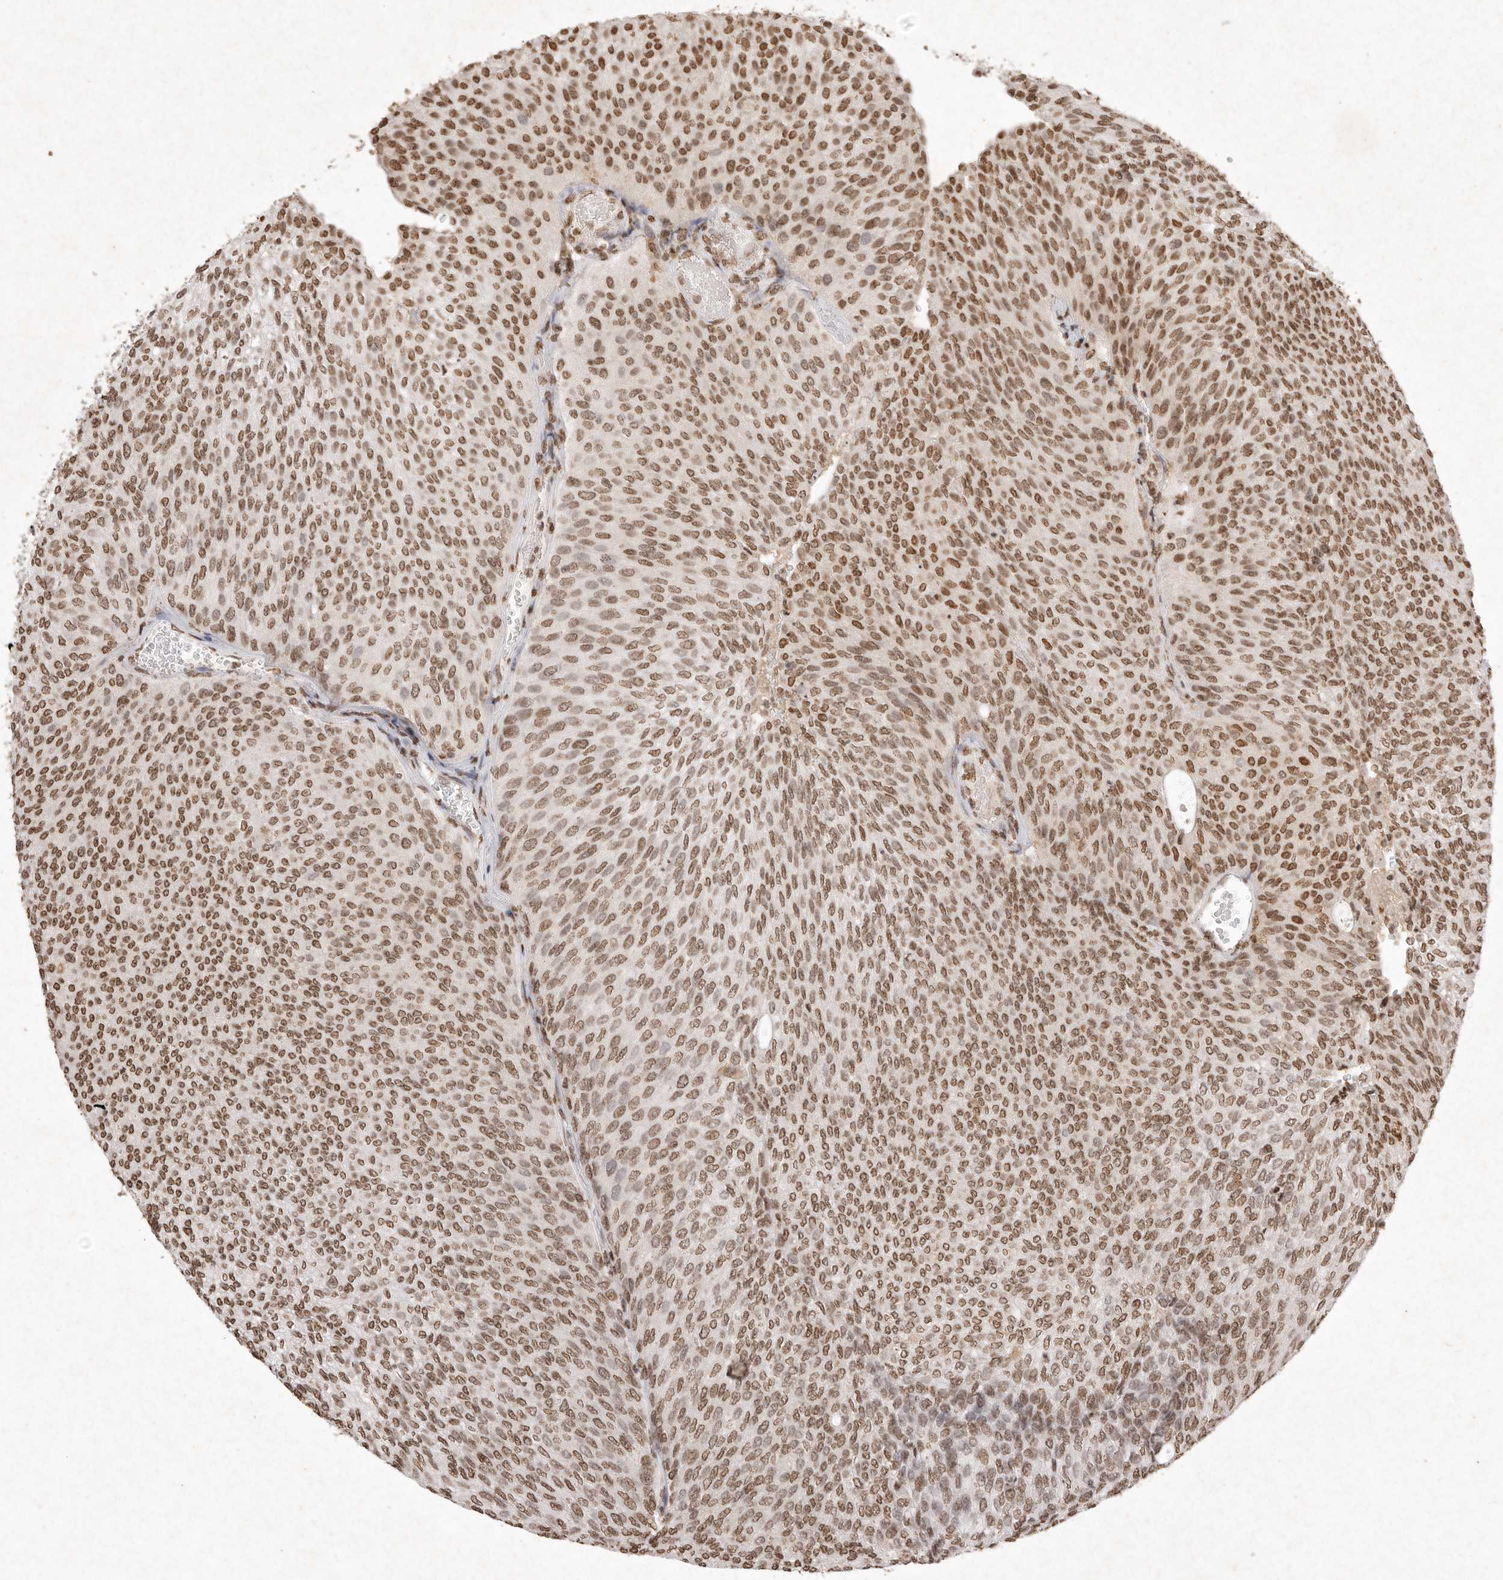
{"staining": {"intensity": "moderate", "quantity": ">75%", "location": "nuclear"}, "tissue": "urothelial cancer", "cell_type": "Tumor cells", "image_type": "cancer", "snomed": [{"axis": "morphology", "description": "Urothelial carcinoma, Low grade"}, {"axis": "topography", "description": "Urinary bladder"}], "caption": "Tumor cells display moderate nuclear positivity in about >75% of cells in urothelial carcinoma (low-grade).", "gene": "NKX3-2", "patient": {"sex": "female", "age": 79}}